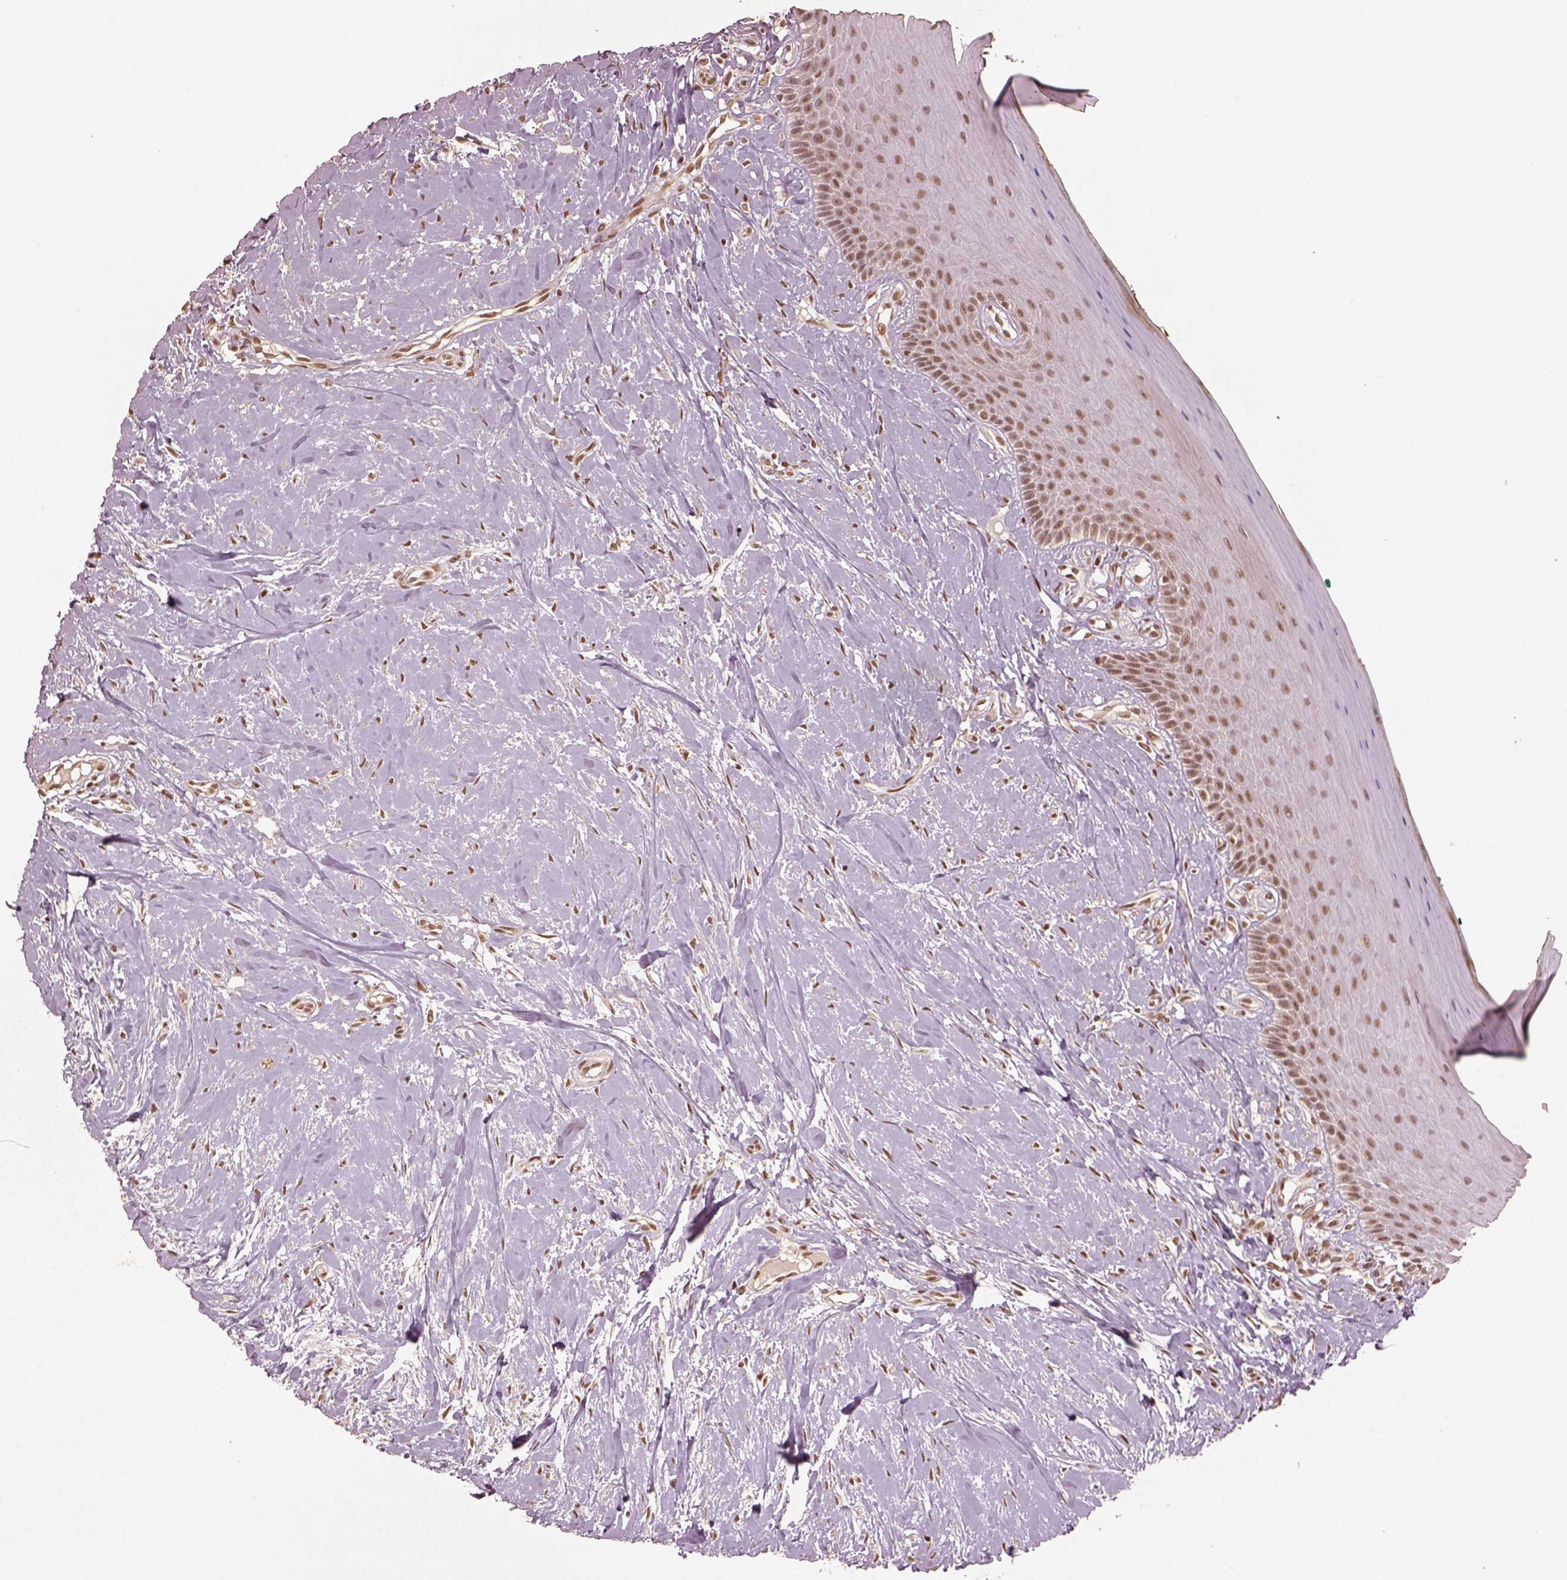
{"staining": {"intensity": "moderate", "quantity": ">75%", "location": "nuclear"}, "tissue": "oral mucosa", "cell_type": "Squamous epithelial cells", "image_type": "normal", "snomed": [{"axis": "morphology", "description": "Normal tissue, NOS"}, {"axis": "topography", "description": "Oral tissue"}], "caption": "Normal oral mucosa exhibits moderate nuclear positivity in about >75% of squamous epithelial cells, visualized by immunohistochemistry.", "gene": "BRD9", "patient": {"sex": "female", "age": 43}}